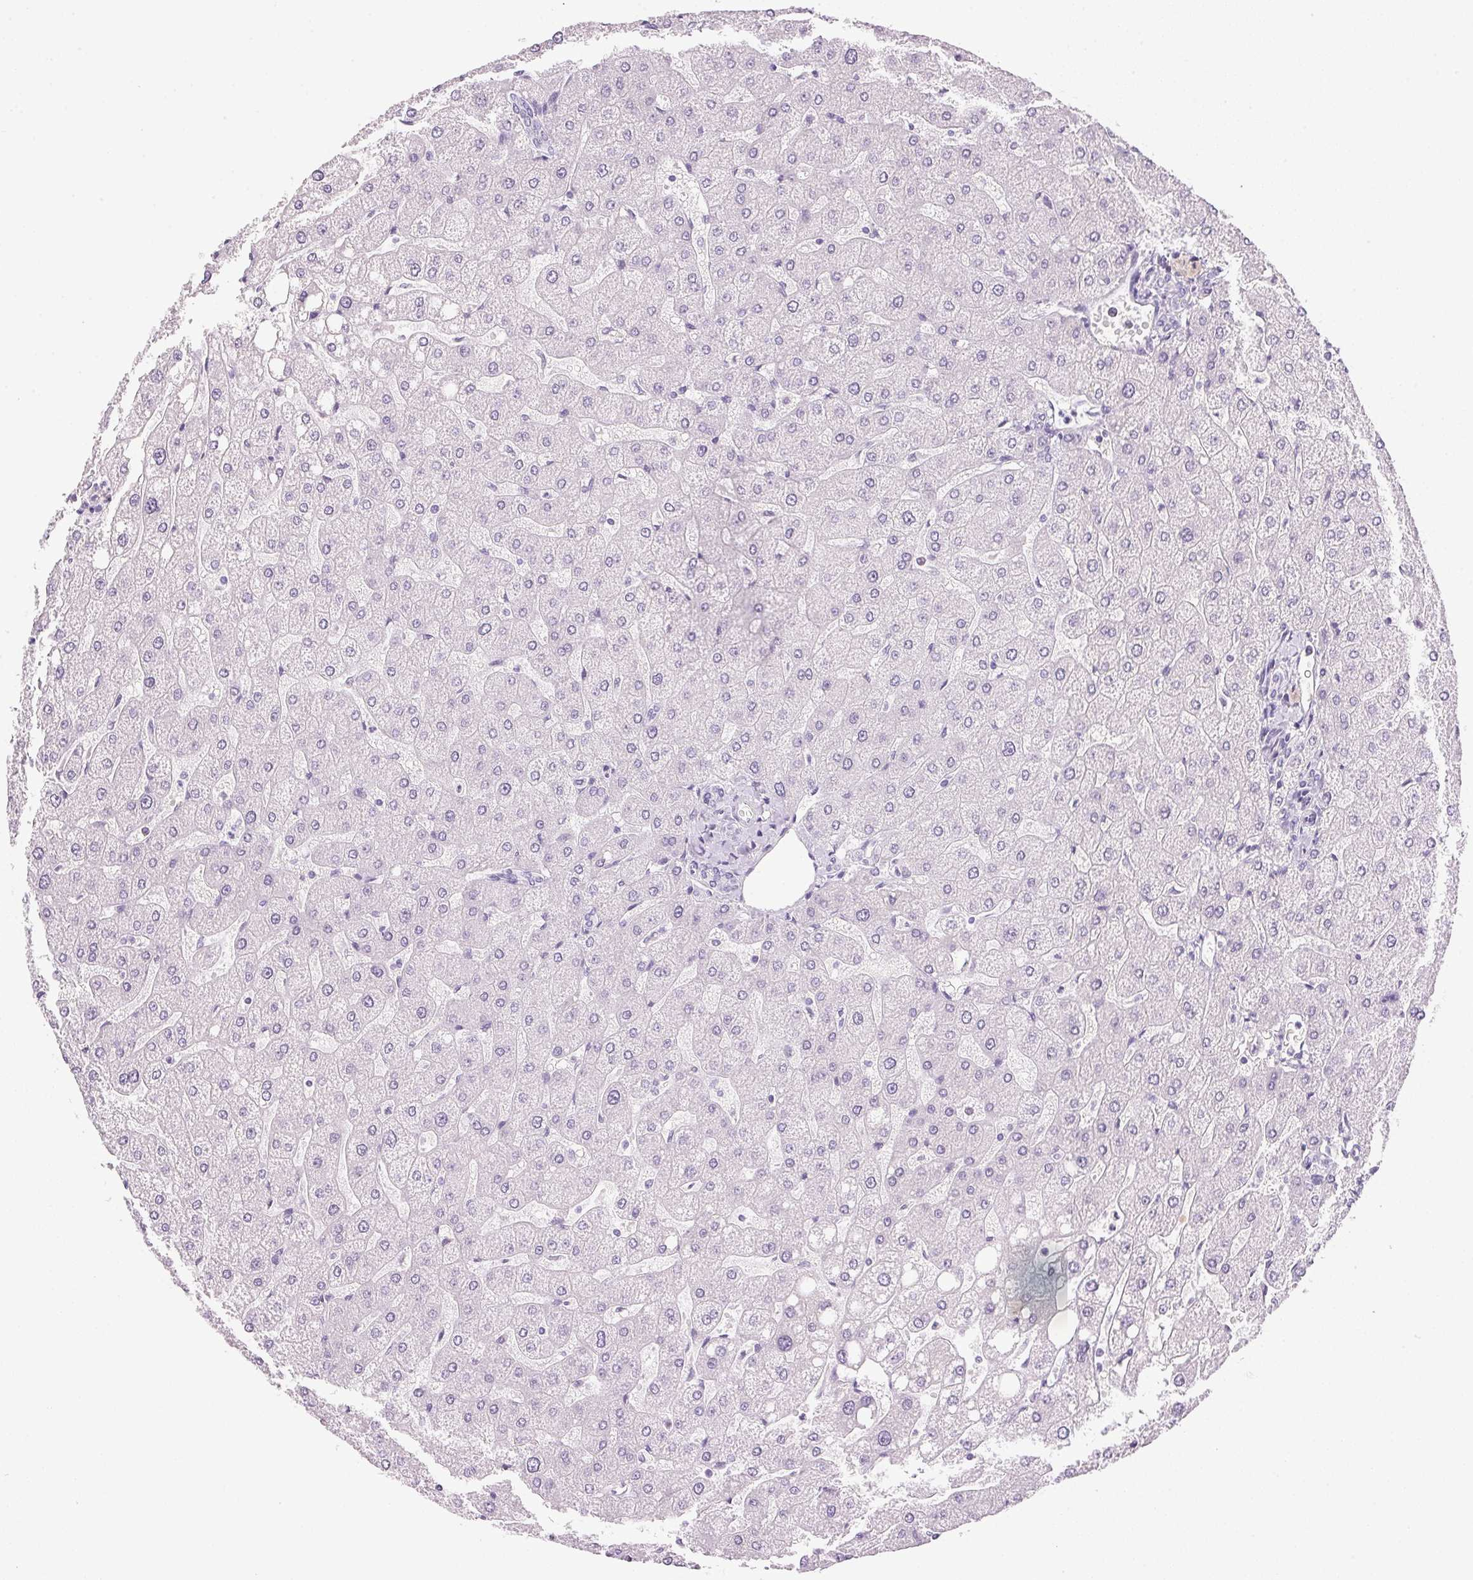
{"staining": {"intensity": "negative", "quantity": "none", "location": "none"}, "tissue": "liver", "cell_type": "Cholangiocytes", "image_type": "normal", "snomed": [{"axis": "morphology", "description": "Normal tissue, NOS"}, {"axis": "topography", "description": "Liver"}], "caption": "IHC of benign liver demonstrates no expression in cholangiocytes. Brightfield microscopy of IHC stained with DAB (brown) and hematoxylin (blue), captured at high magnification.", "gene": "IGFBP1", "patient": {"sex": "male", "age": 67}}